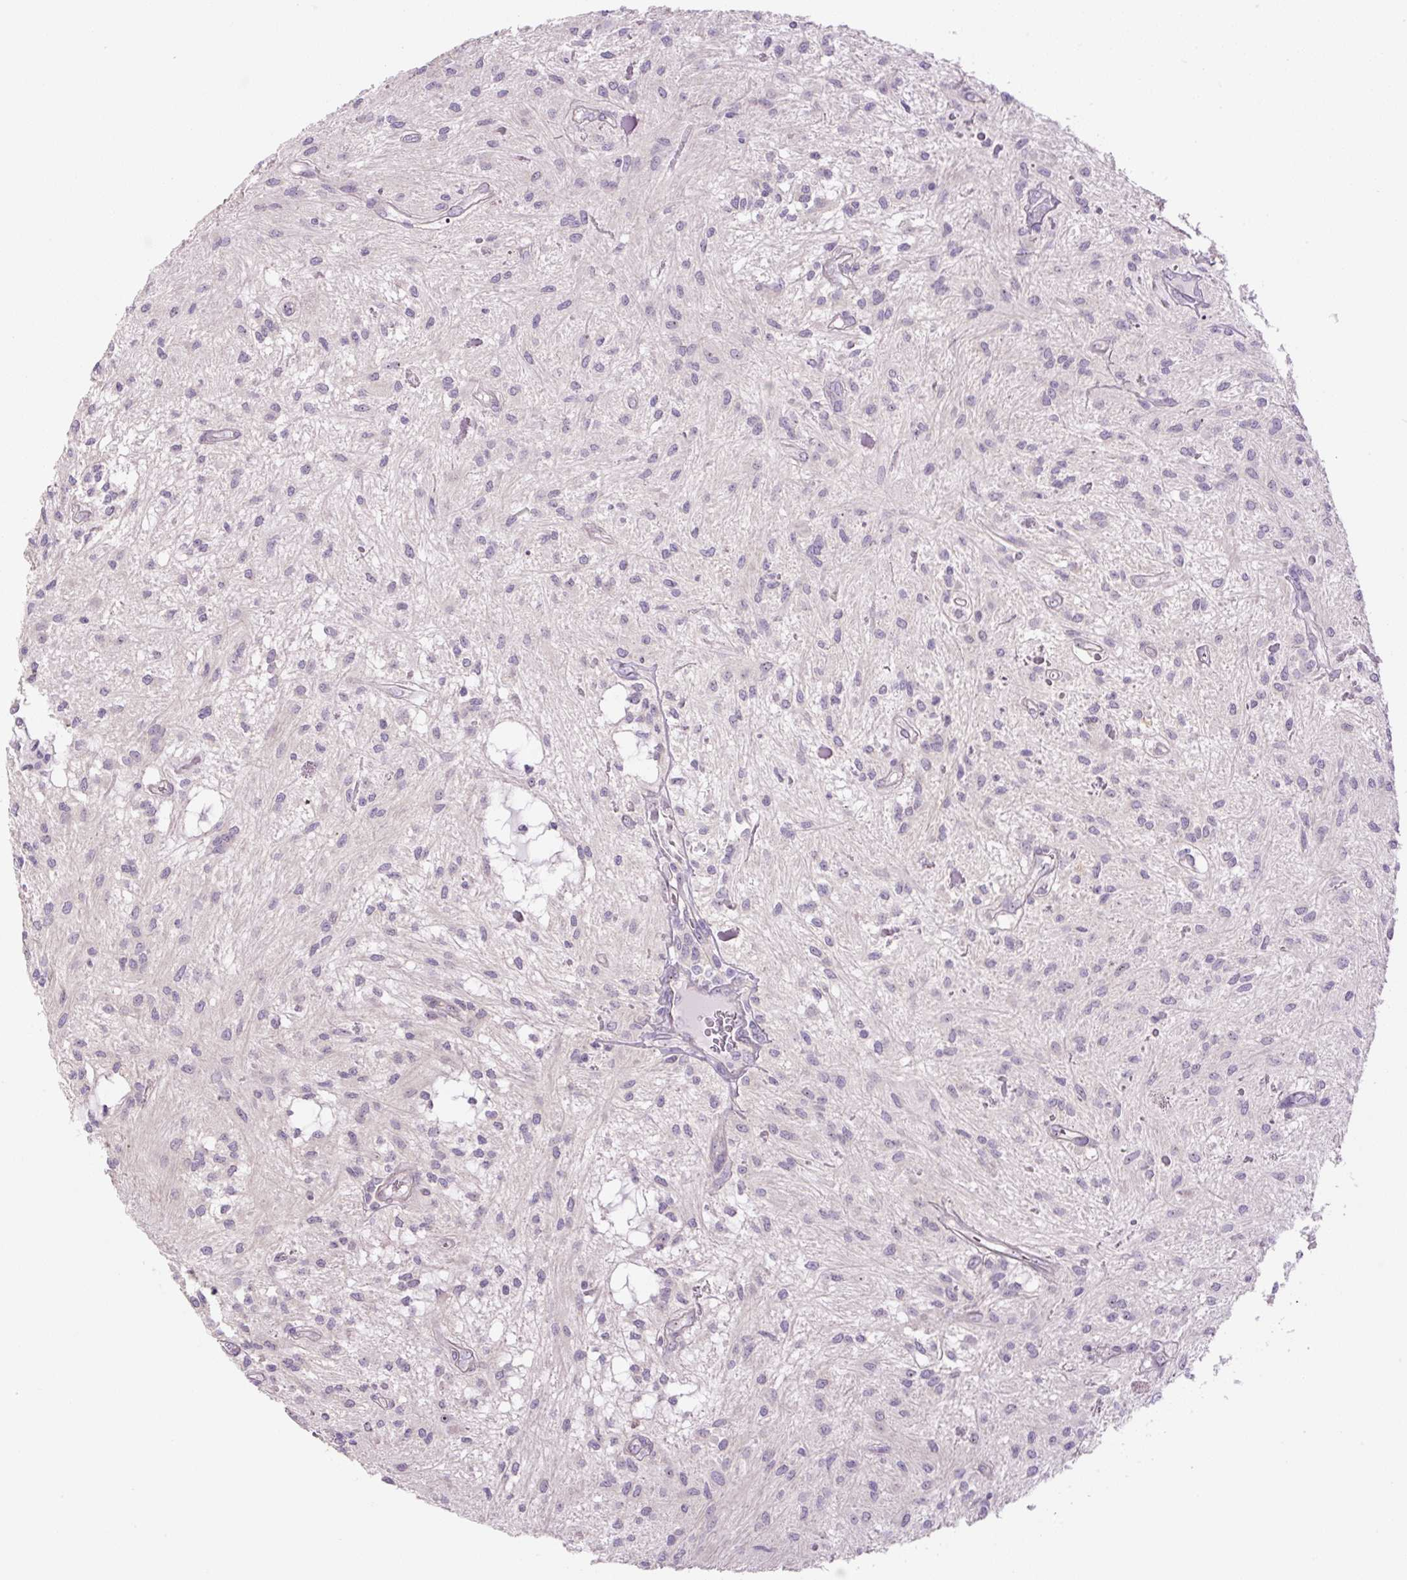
{"staining": {"intensity": "negative", "quantity": "none", "location": "none"}, "tissue": "glioma", "cell_type": "Tumor cells", "image_type": "cancer", "snomed": [{"axis": "morphology", "description": "Glioma, malignant, Low grade"}, {"axis": "topography", "description": "Cerebellum"}], "caption": "There is no significant staining in tumor cells of glioma.", "gene": "TMEM151B", "patient": {"sex": "female", "age": 14}}